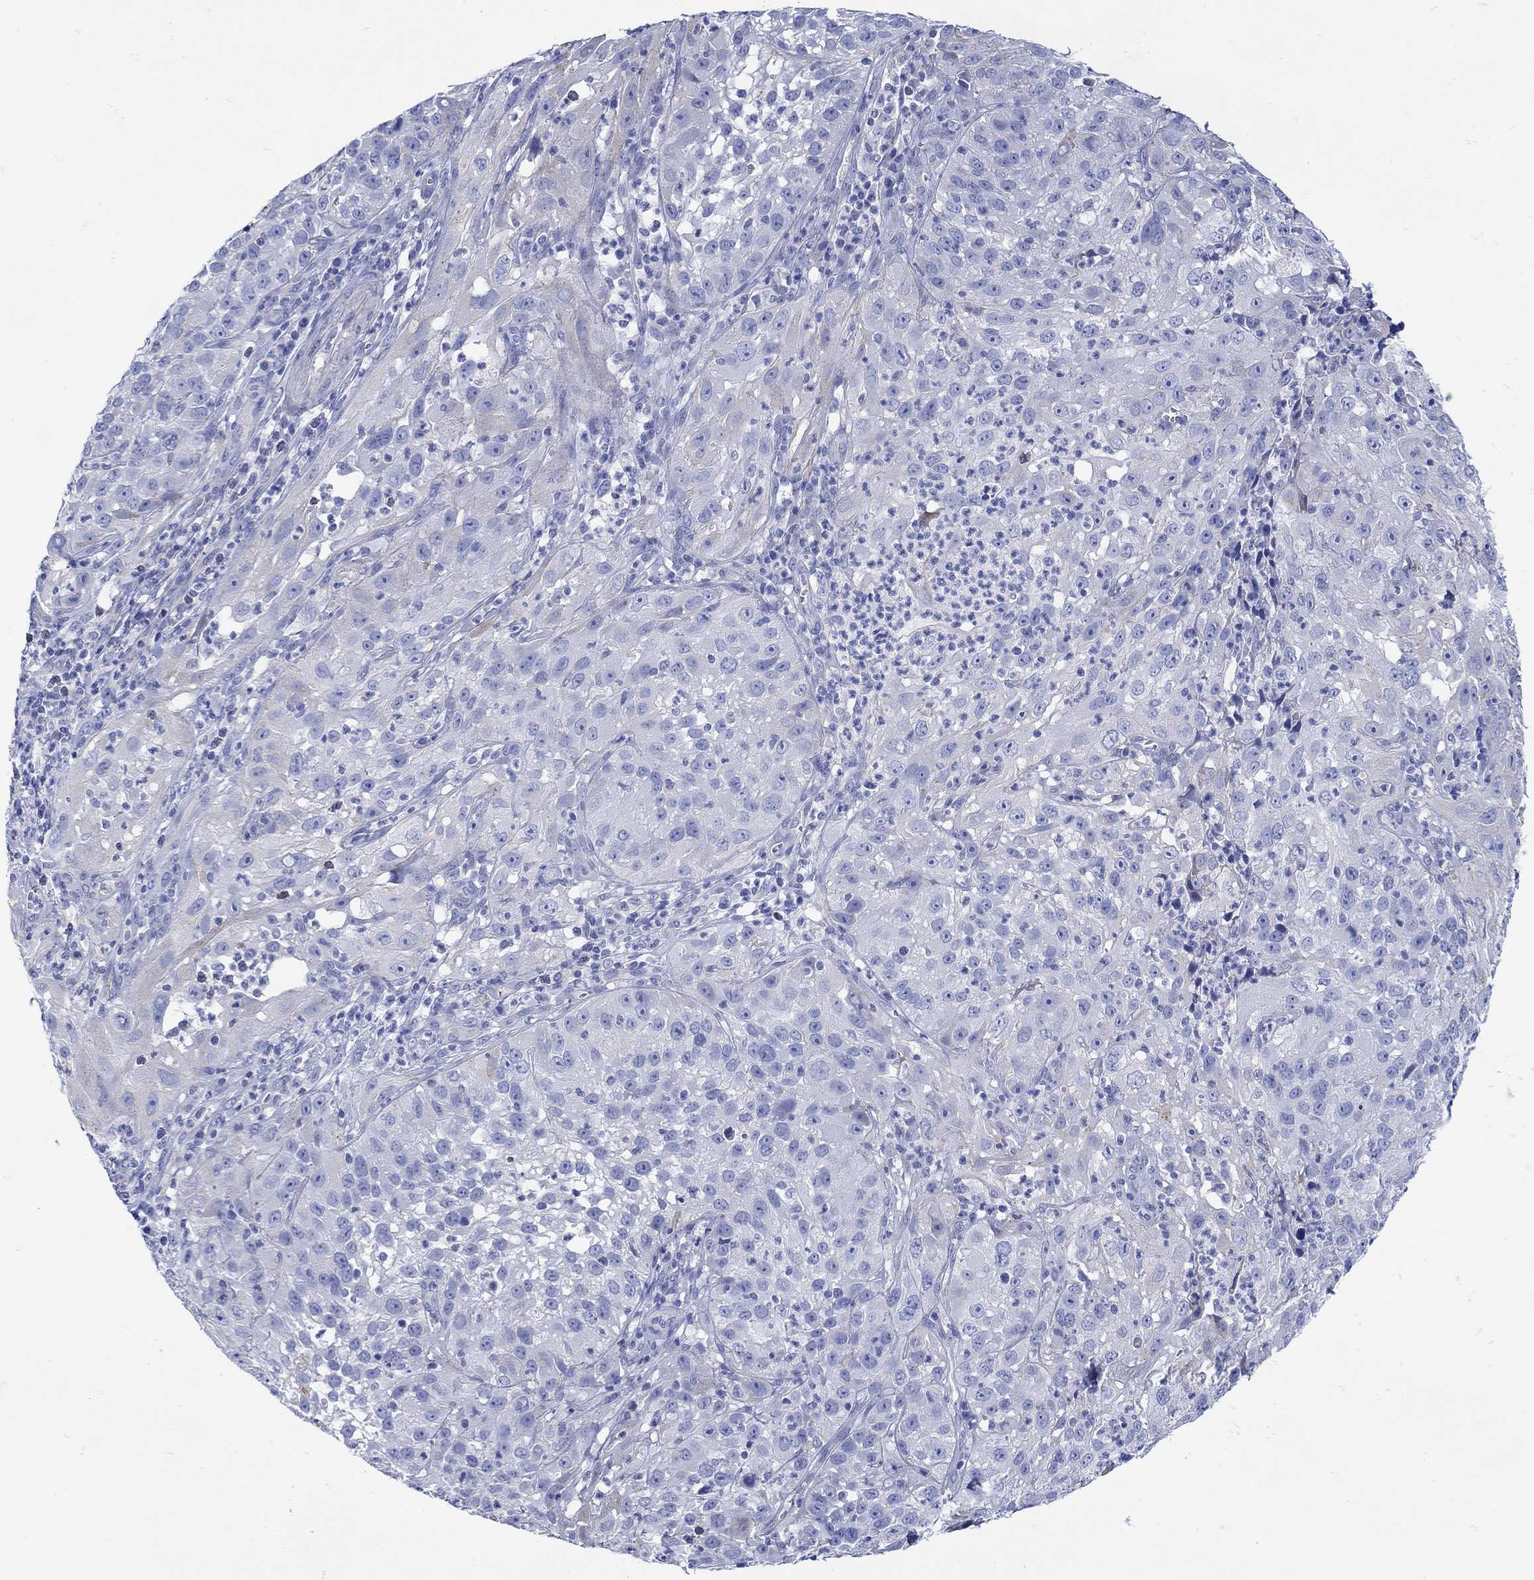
{"staining": {"intensity": "weak", "quantity": "<25%", "location": "cytoplasmic/membranous"}, "tissue": "cervical cancer", "cell_type": "Tumor cells", "image_type": "cancer", "snomed": [{"axis": "morphology", "description": "Squamous cell carcinoma, NOS"}, {"axis": "topography", "description": "Cervix"}], "caption": "The photomicrograph exhibits no staining of tumor cells in cervical squamous cell carcinoma. The staining is performed using DAB brown chromogen with nuclei counter-stained in using hematoxylin.", "gene": "ANKMY1", "patient": {"sex": "female", "age": 32}}